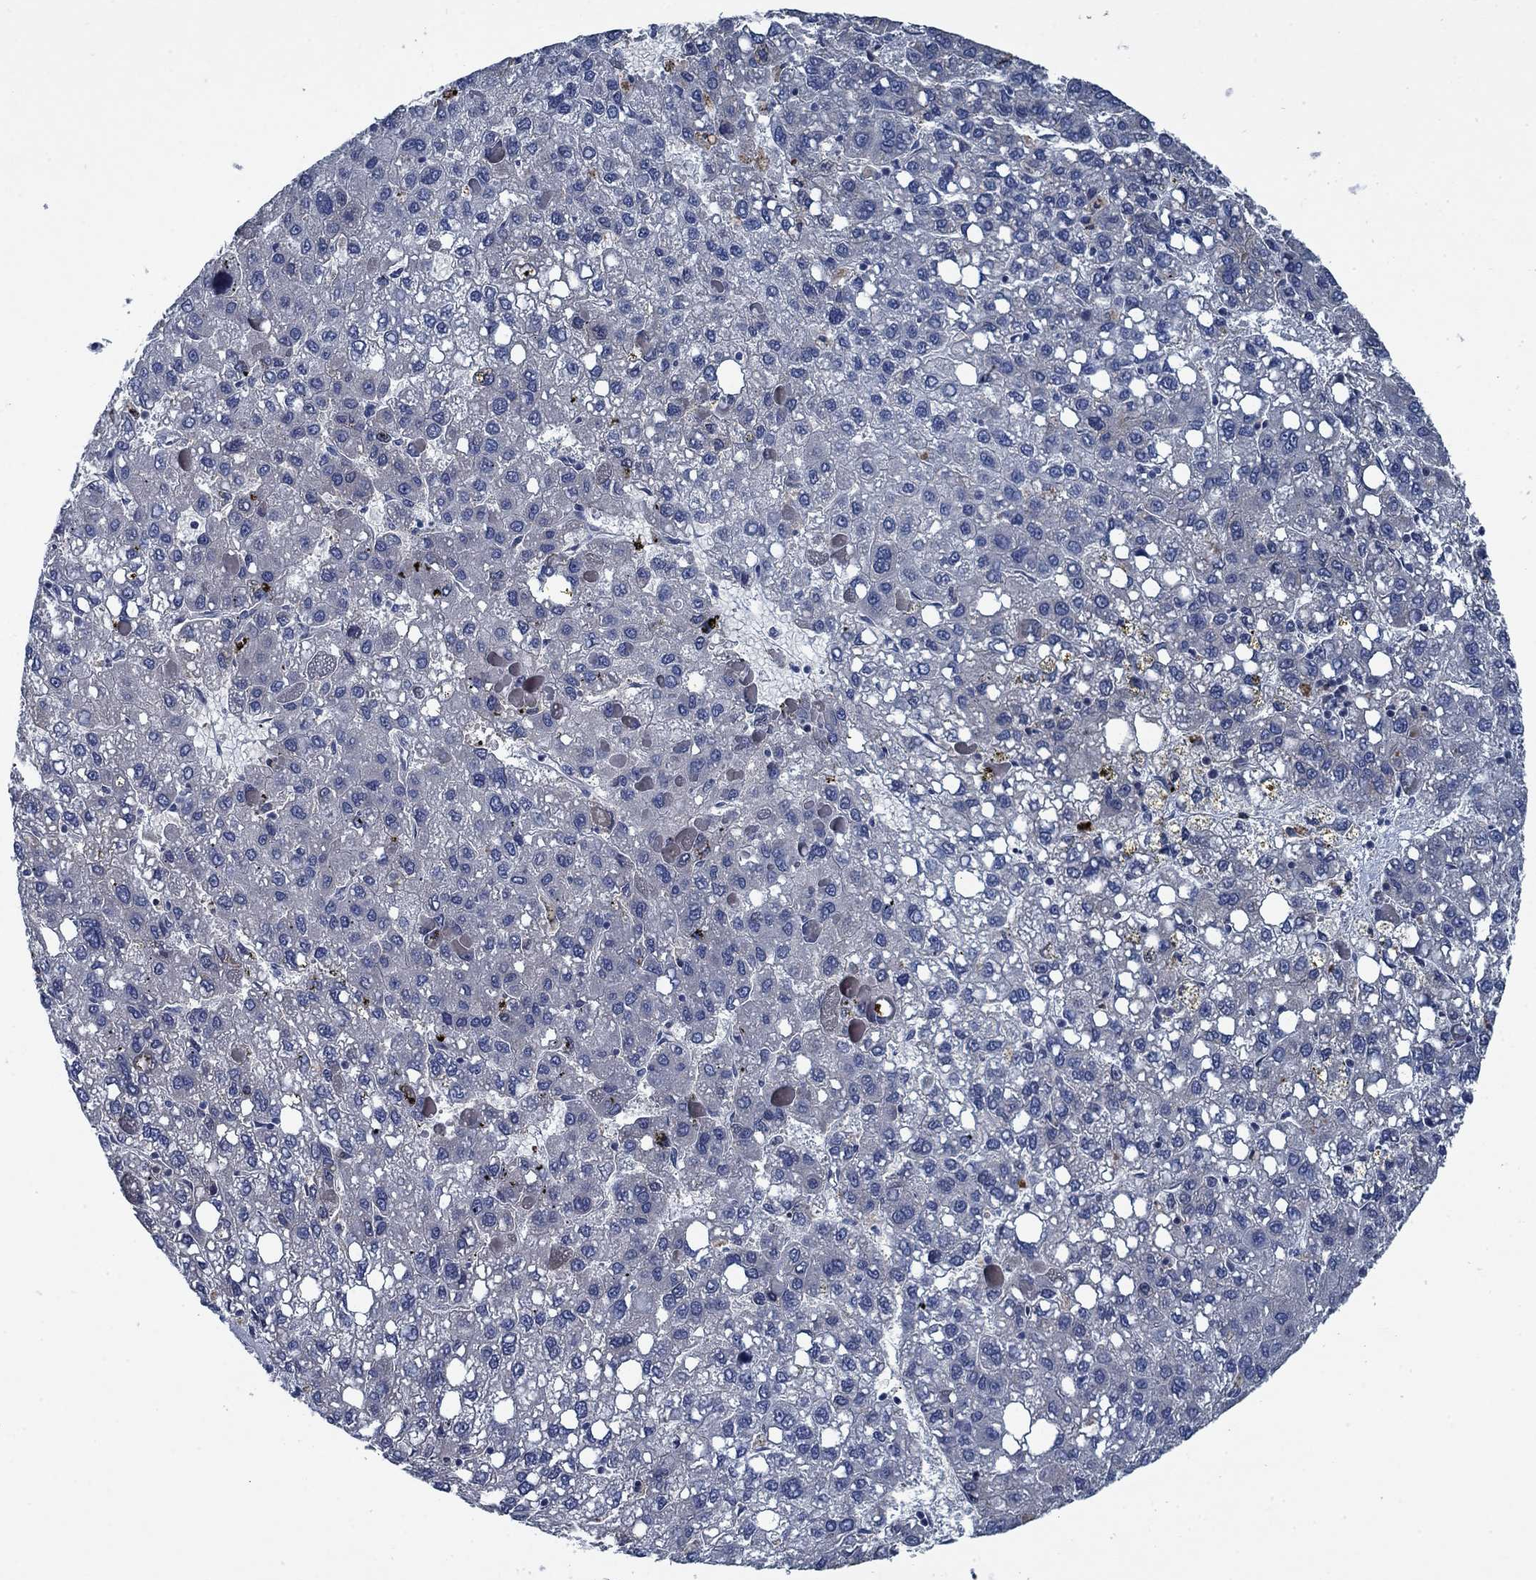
{"staining": {"intensity": "negative", "quantity": "none", "location": "none"}, "tissue": "liver cancer", "cell_type": "Tumor cells", "image_type": "cancer", "snomed": [{"axis": "morphology", "description": "Carcinoma, Hepatocellular, NOS"}, {"axis": "topography", "description": "Liver"}], "caption": "Liver cancer stained for a protein using IHC exhibits no positivity tumor cells.", "gene": "PNMA8A", "patient": {"sex": "female", "age": 82}}